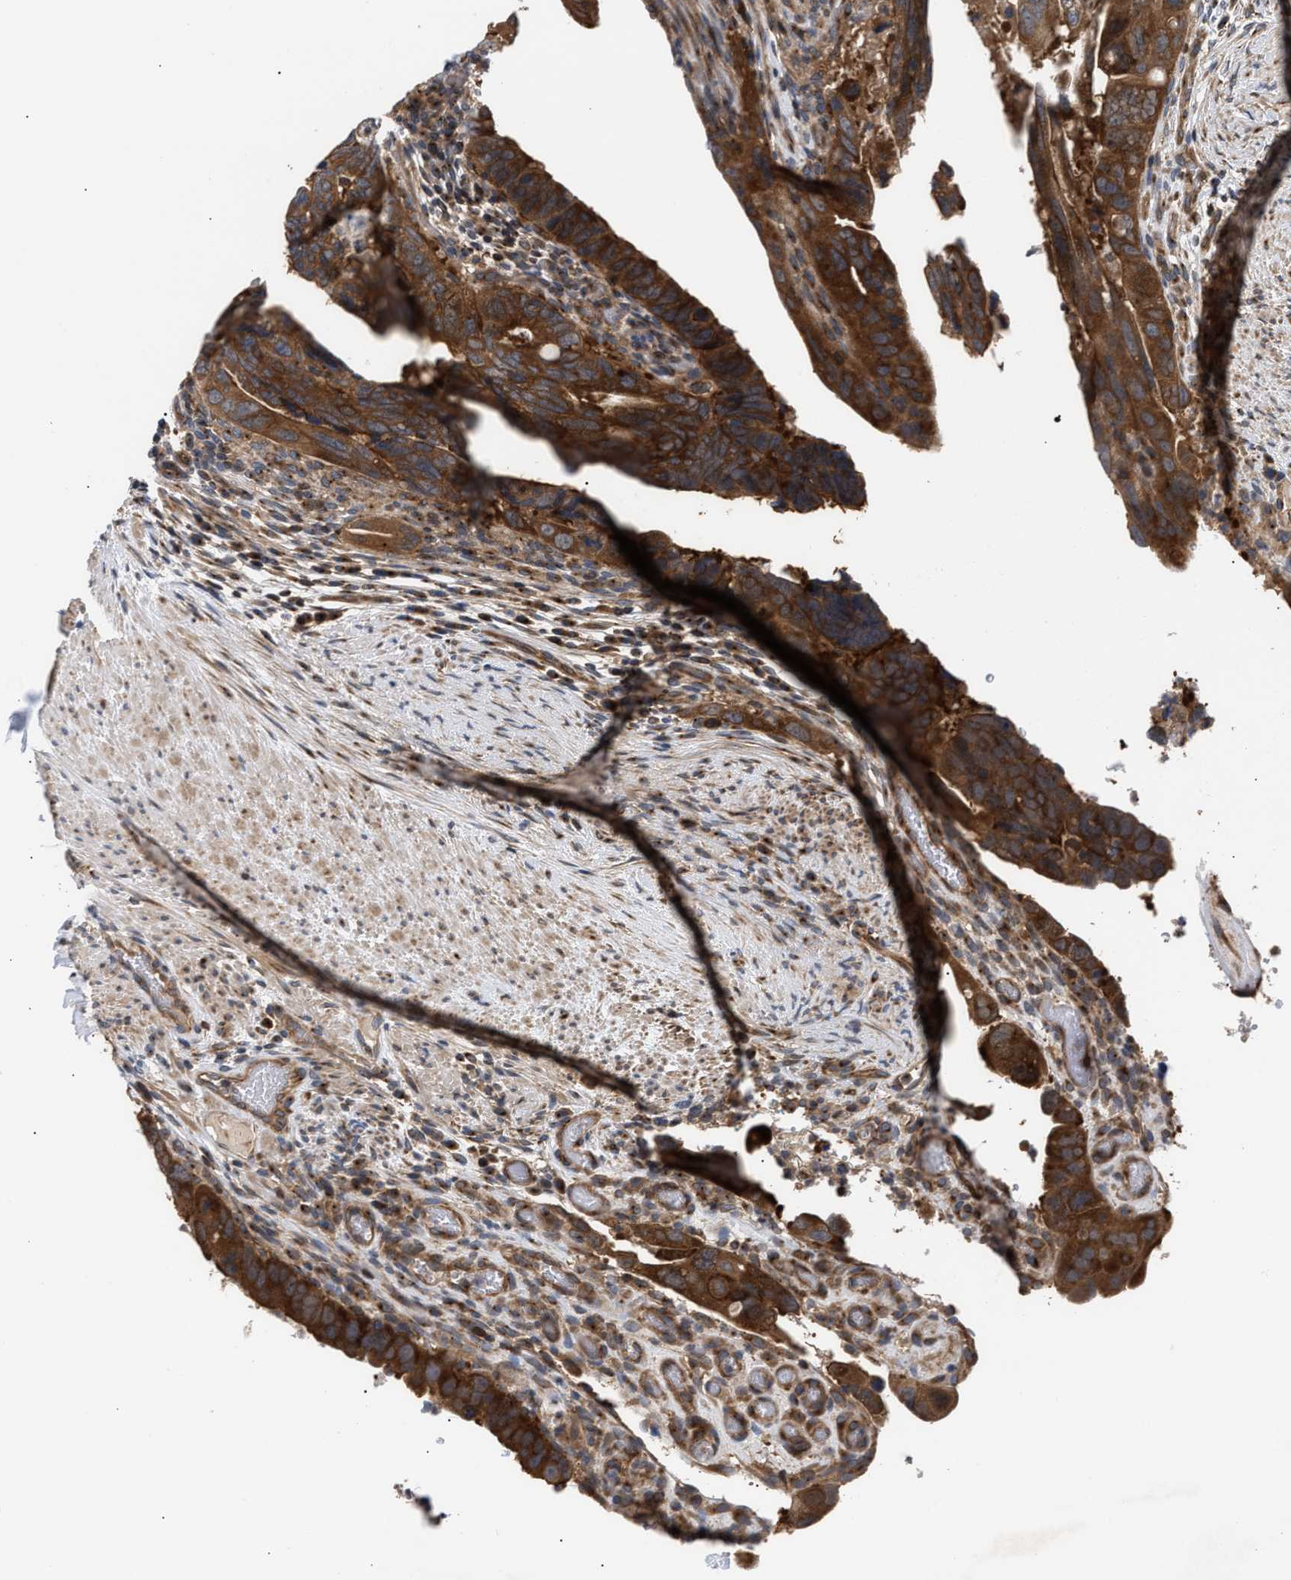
{"staining": {"intensity": "strong", "quantity": ">75%", "location": "cytoplasmic/membranous"}, "tissue": "colorectal cancer", "cell_type": "Tumor cells", "image_type": "cancer", "snomed": [{"axis": "morphology", "description": "Adenocarcinoma, NOS"}, {"axis": "topography", "description": "Rectum"}], "caption": "Immunohistochemical staining of colorectal adenocarcinoma shows high levels of strong cytoplasmic/membranous protein staining in about >75% of tumor cells.", "gene": "LAPTM4B", "patient": {"sex": "male", "age": 53}}